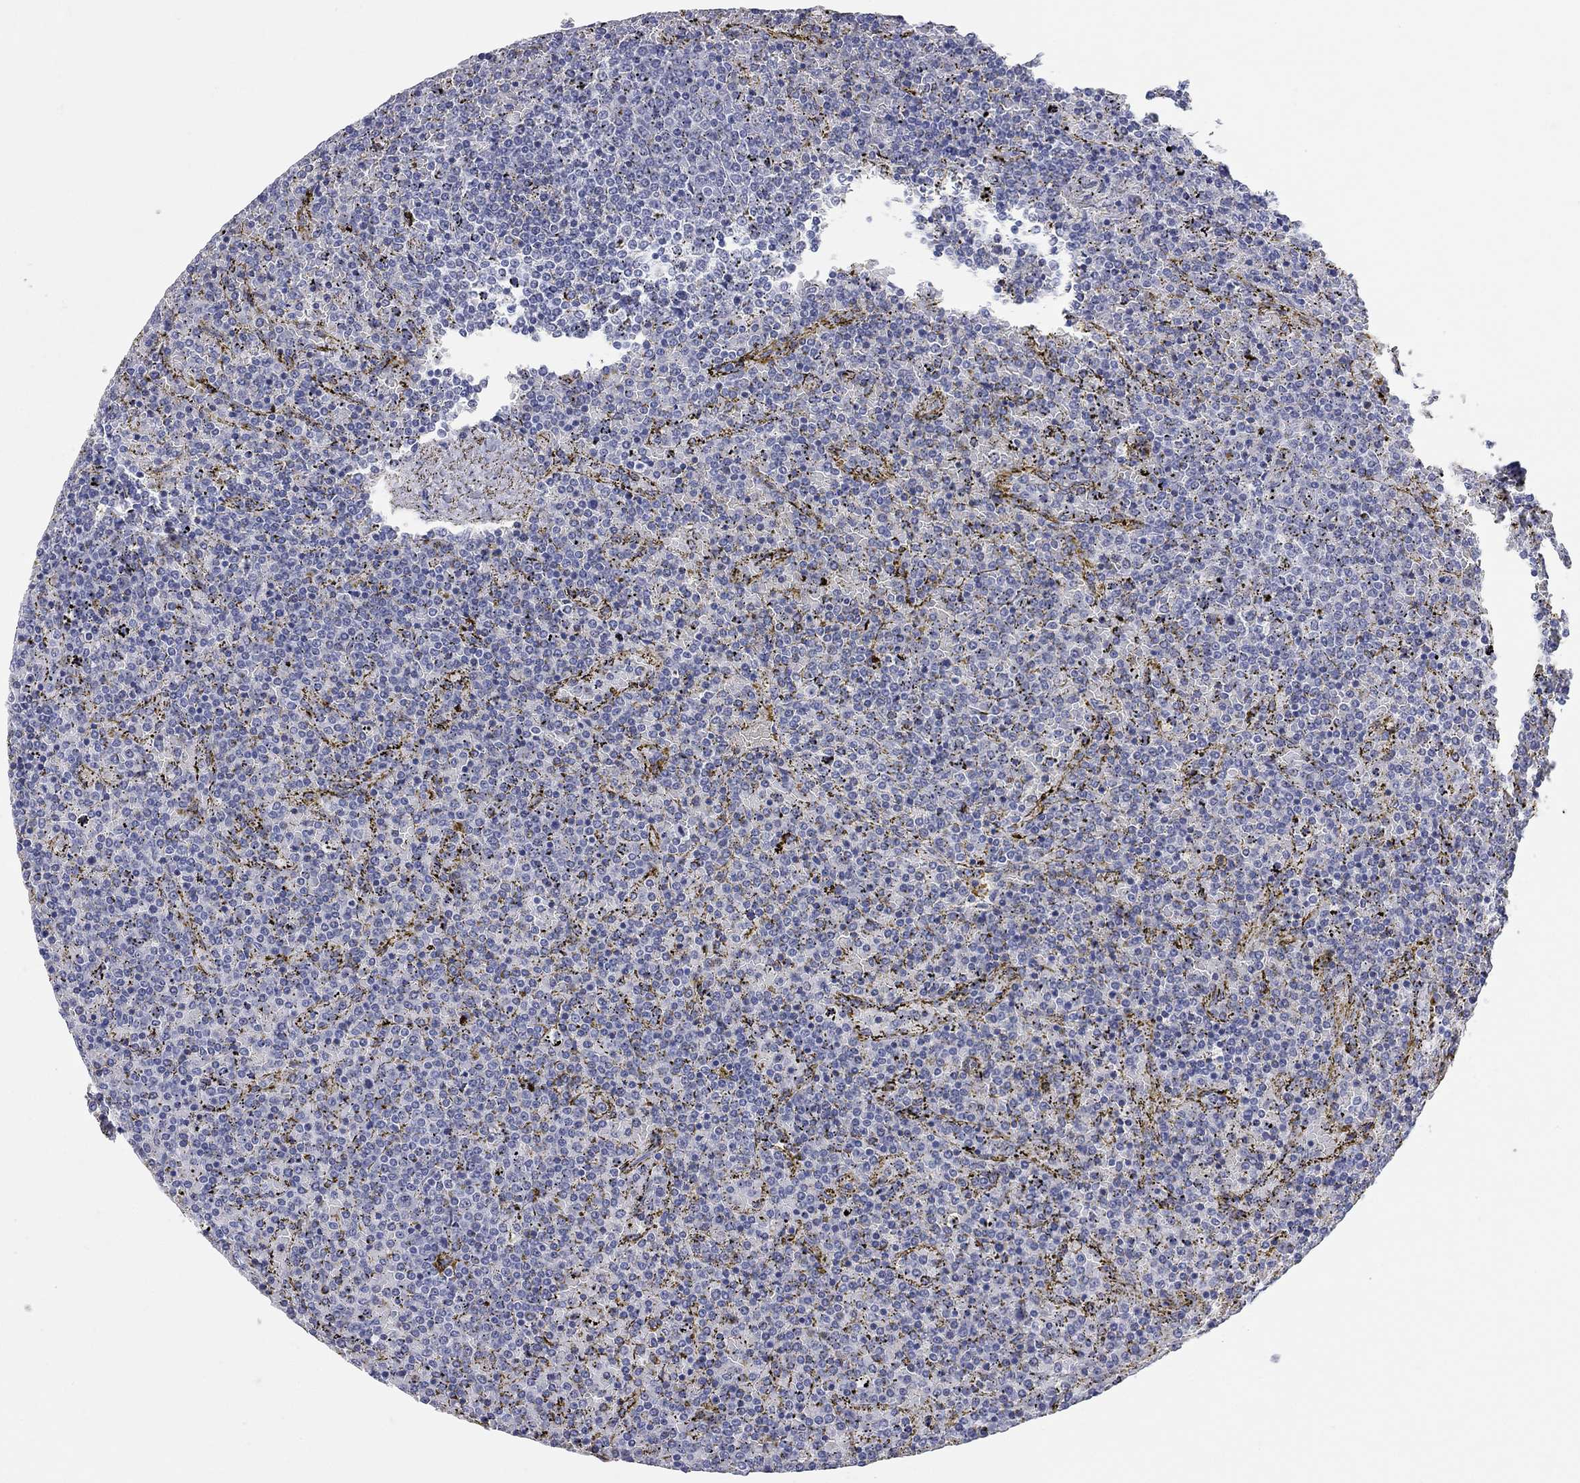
{"staining": {"intensity": "negative", "quantity": "none", "location": "none"}, "tissue": "lymphoma", "cell_type": "Tumor cells", "image_type": "cancer", "snomed": [{"axis": "morphology", "description": "Malignant lymphoma, non-Hodgkin's type, Low grade"}, {"axis": "topography", "description": "Spleen"}], "caption": "Immunohistochemistry (IHC) micrograph of human malignant lymphoma, non-Hodgkin's type (low-grade) stained for a protein (brown), which displays no expression in tumor cells.", "gene": "WASF3", "patient": {"sex": "female", "age": 77}}